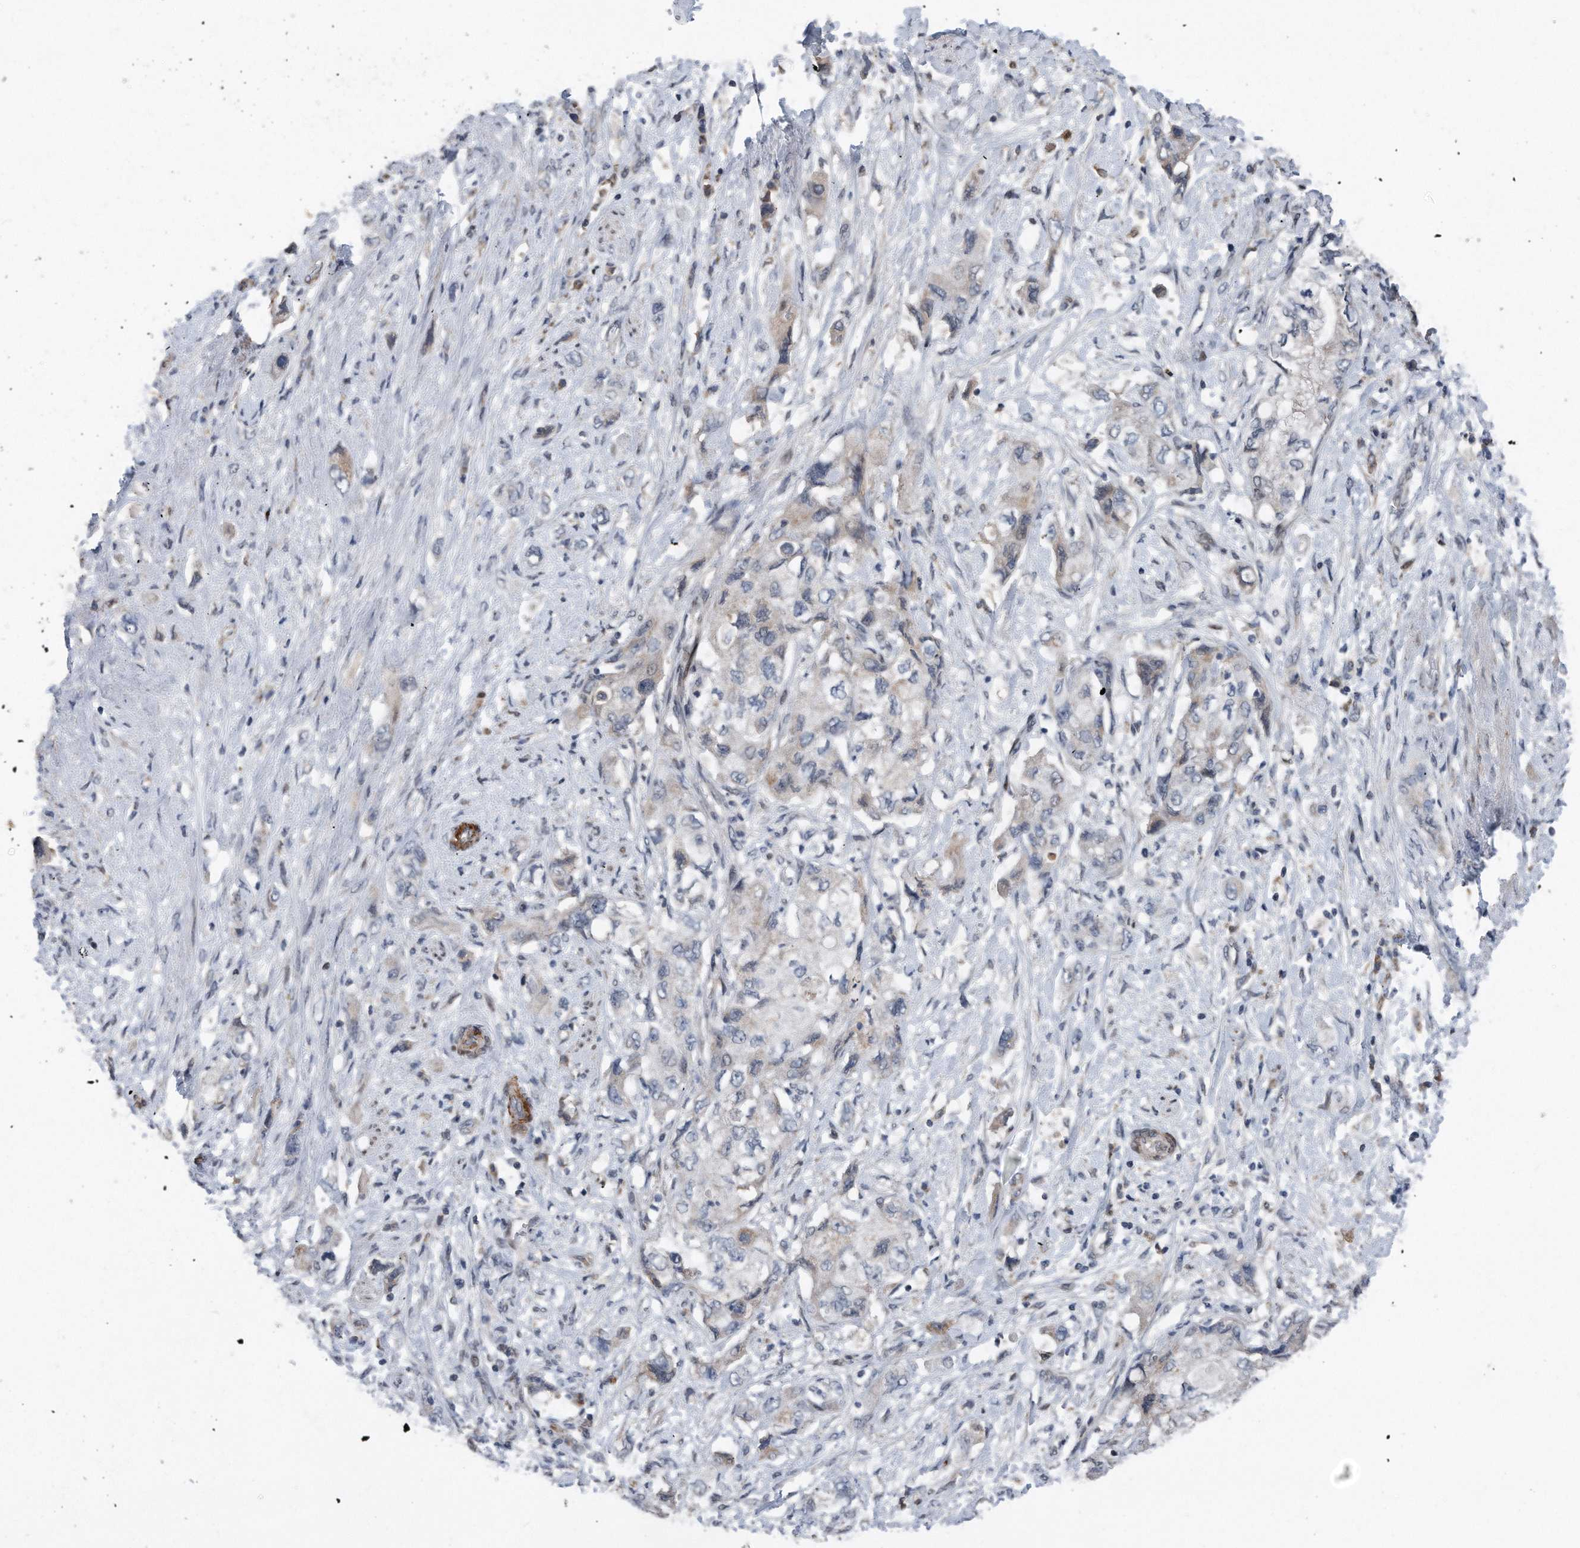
{"staining": {"intensity": "weak", "quantity": "<25%", "location": "cytoplasmic/membranous"}, "tissue": "pancreatic cancer", "cell_type": "Tumor cells", "image_type": "cancer", "snomed": [{"axis": "morphology", "description": "Adenocarcinoma, NOS"}, {"axis": "topography", "description": "Pancreas"}], "caption": "IHC of pancreatic cancer (adenocarcinoma) exhibits no positivity in tumor cells.", "gene": "DST", "patient": {"sex": "female", "age": 73}}